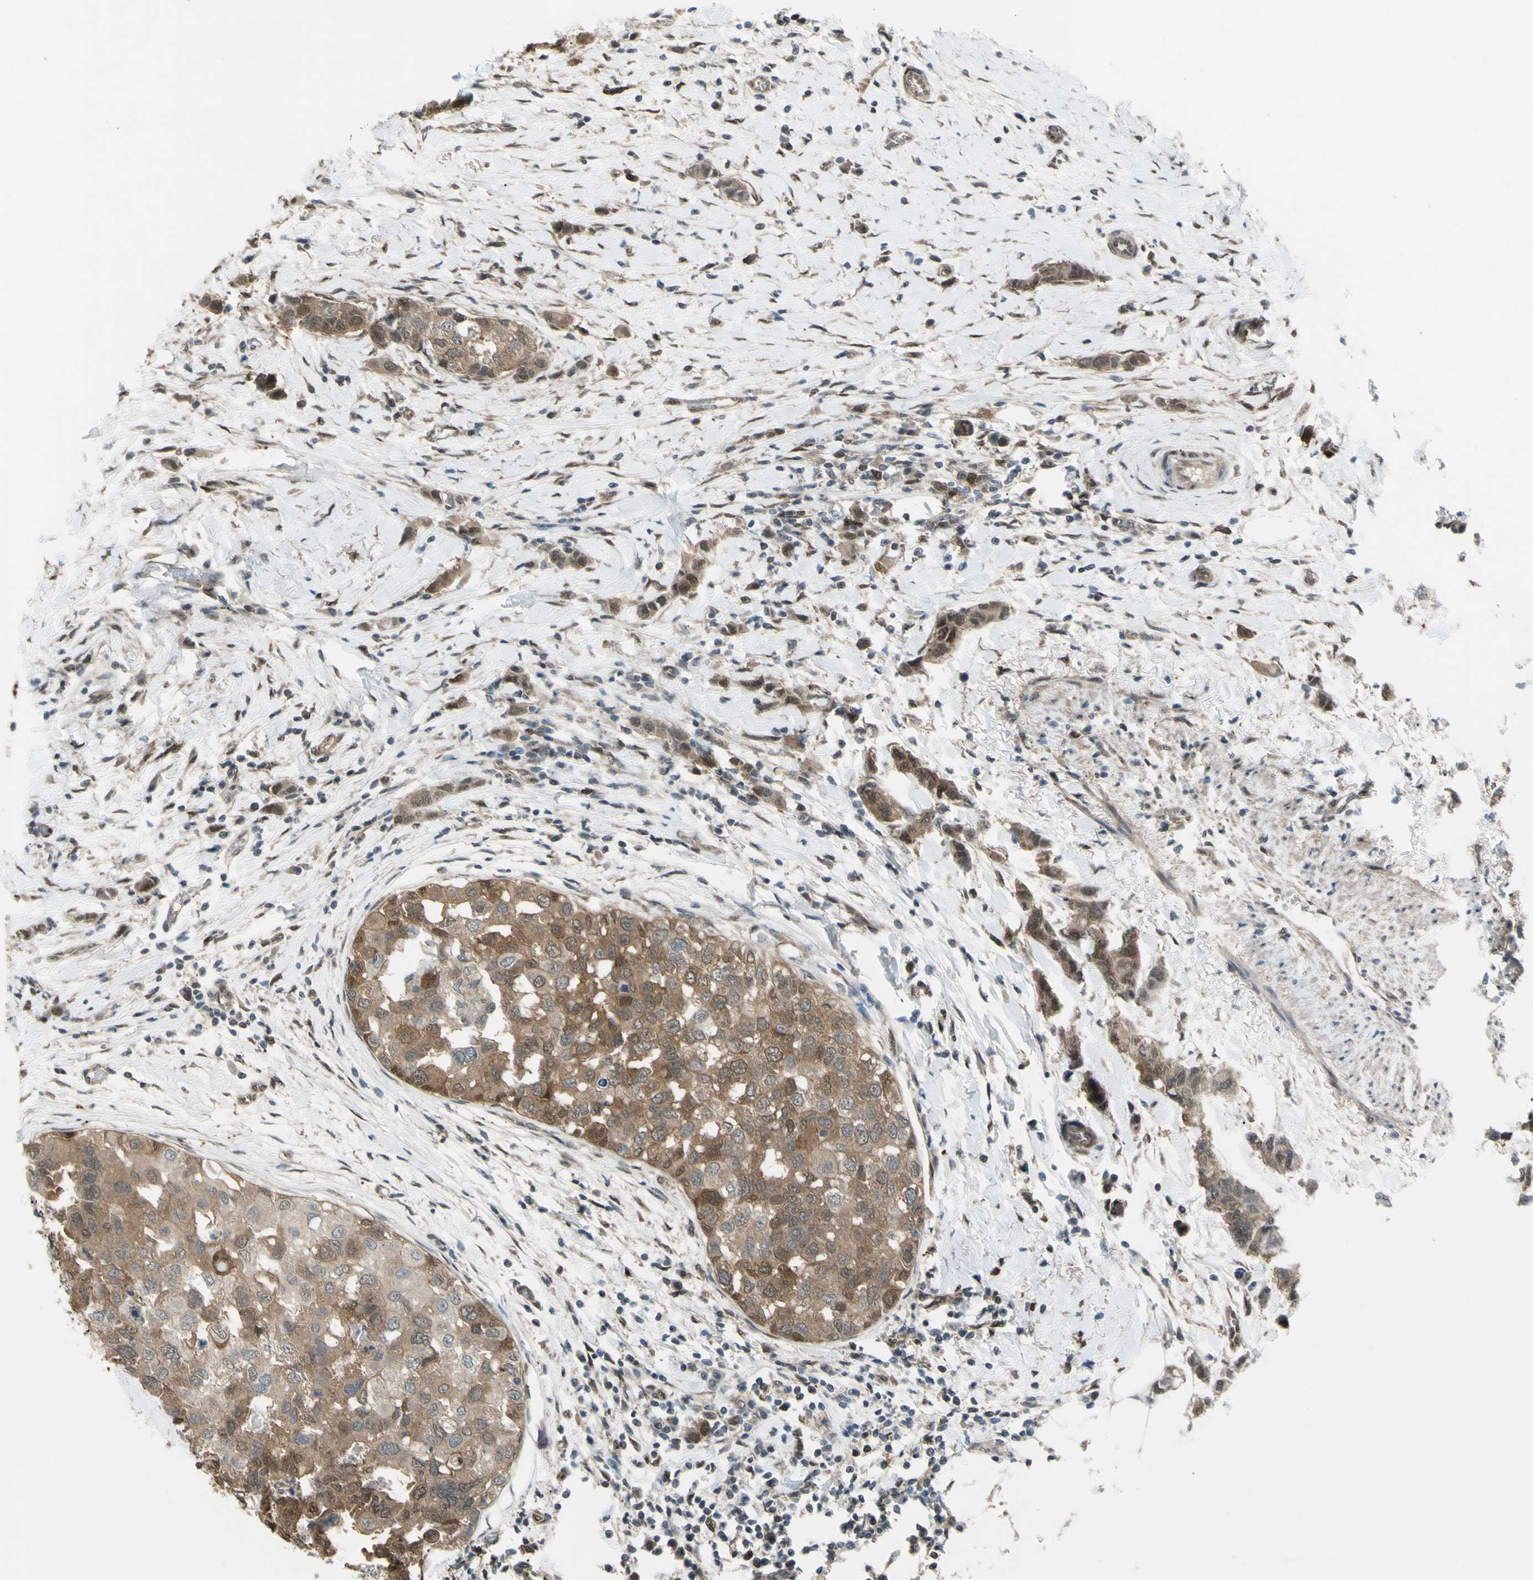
{"staining": {"intensity": "moderate", "quantity": ">75%", "location": "cytoplasmic/membranous"}, "tissue": "breast cancer", "cell_type": "Tumor cells", "image_type": "cancer", "snomed": [{"axis": "morphology", "description": "Normal tissue, NOS"}, {"axis": "morphology", "description": "Duct carcinoma"}, {"axis": "topography", "description": "Breast"}], "caption": "About >75% of tumor cells in intraductal carcinoma (breast) demonstrate moderate cytoplasmic/membranous protein staining as visualized by brown immunohistochemical staining.", "gene": "YWHAQ", "patient": {"sex": "female", "age": 50}}